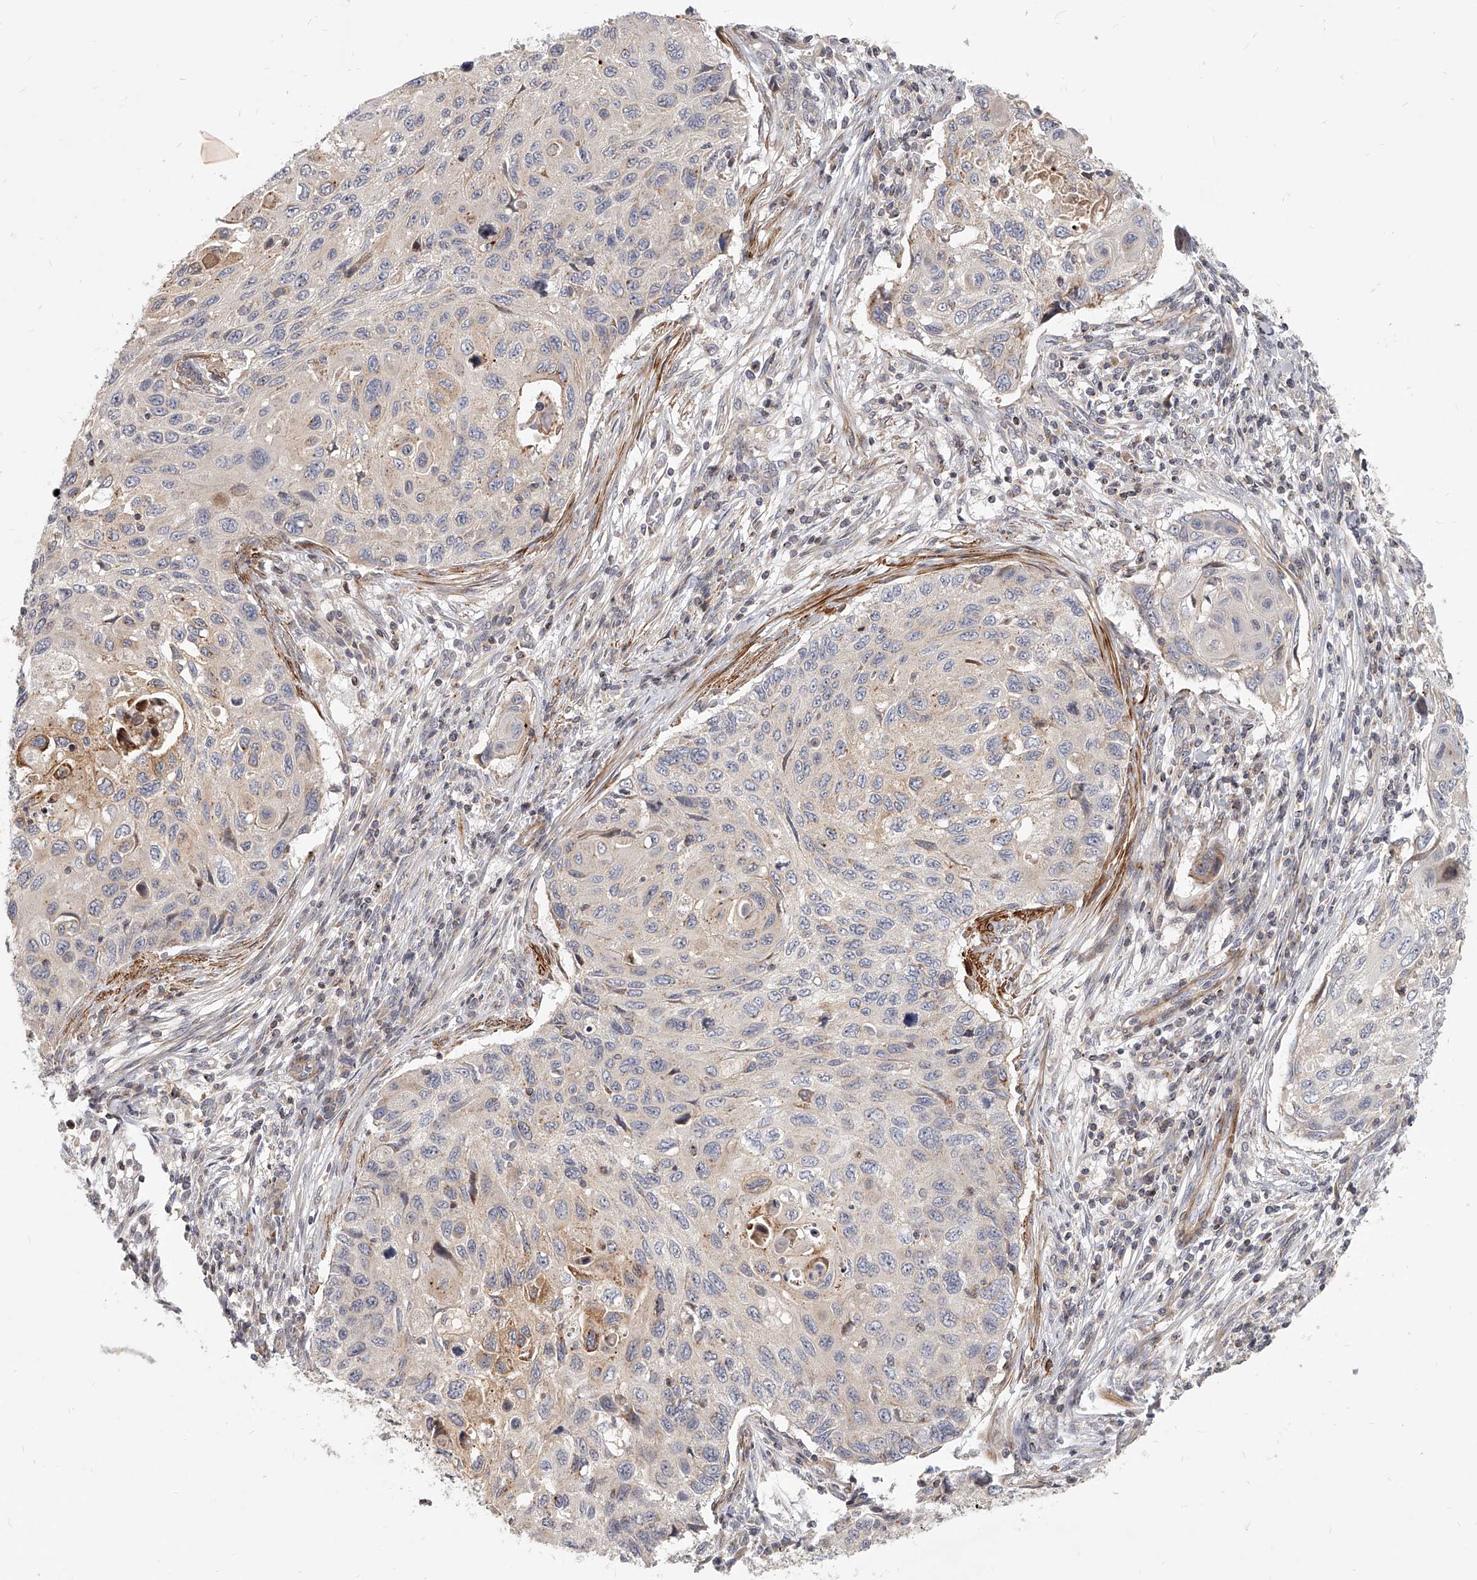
{"staining": {"intensity": "weak", "quantity": "<25%", "location": "cytoplasmic/membranous"}, "tissue": "cervical cancer", "cell_type": "Tumor cells", "image_type": "cancer", "snomed": [{"axis": "morphology", "description": "Squamous cell carcinoma, NOS"}, {"axis": "topography", "description": "Cervix"}], "caption": "Cervical cancer (squamous cell carcinoma) stained for a protein using immunohistochemistry (IHC) exhibits no expression tumor cells.", "gene": "SLC37A1", "patient": {"sex": "female", "age": 70}}